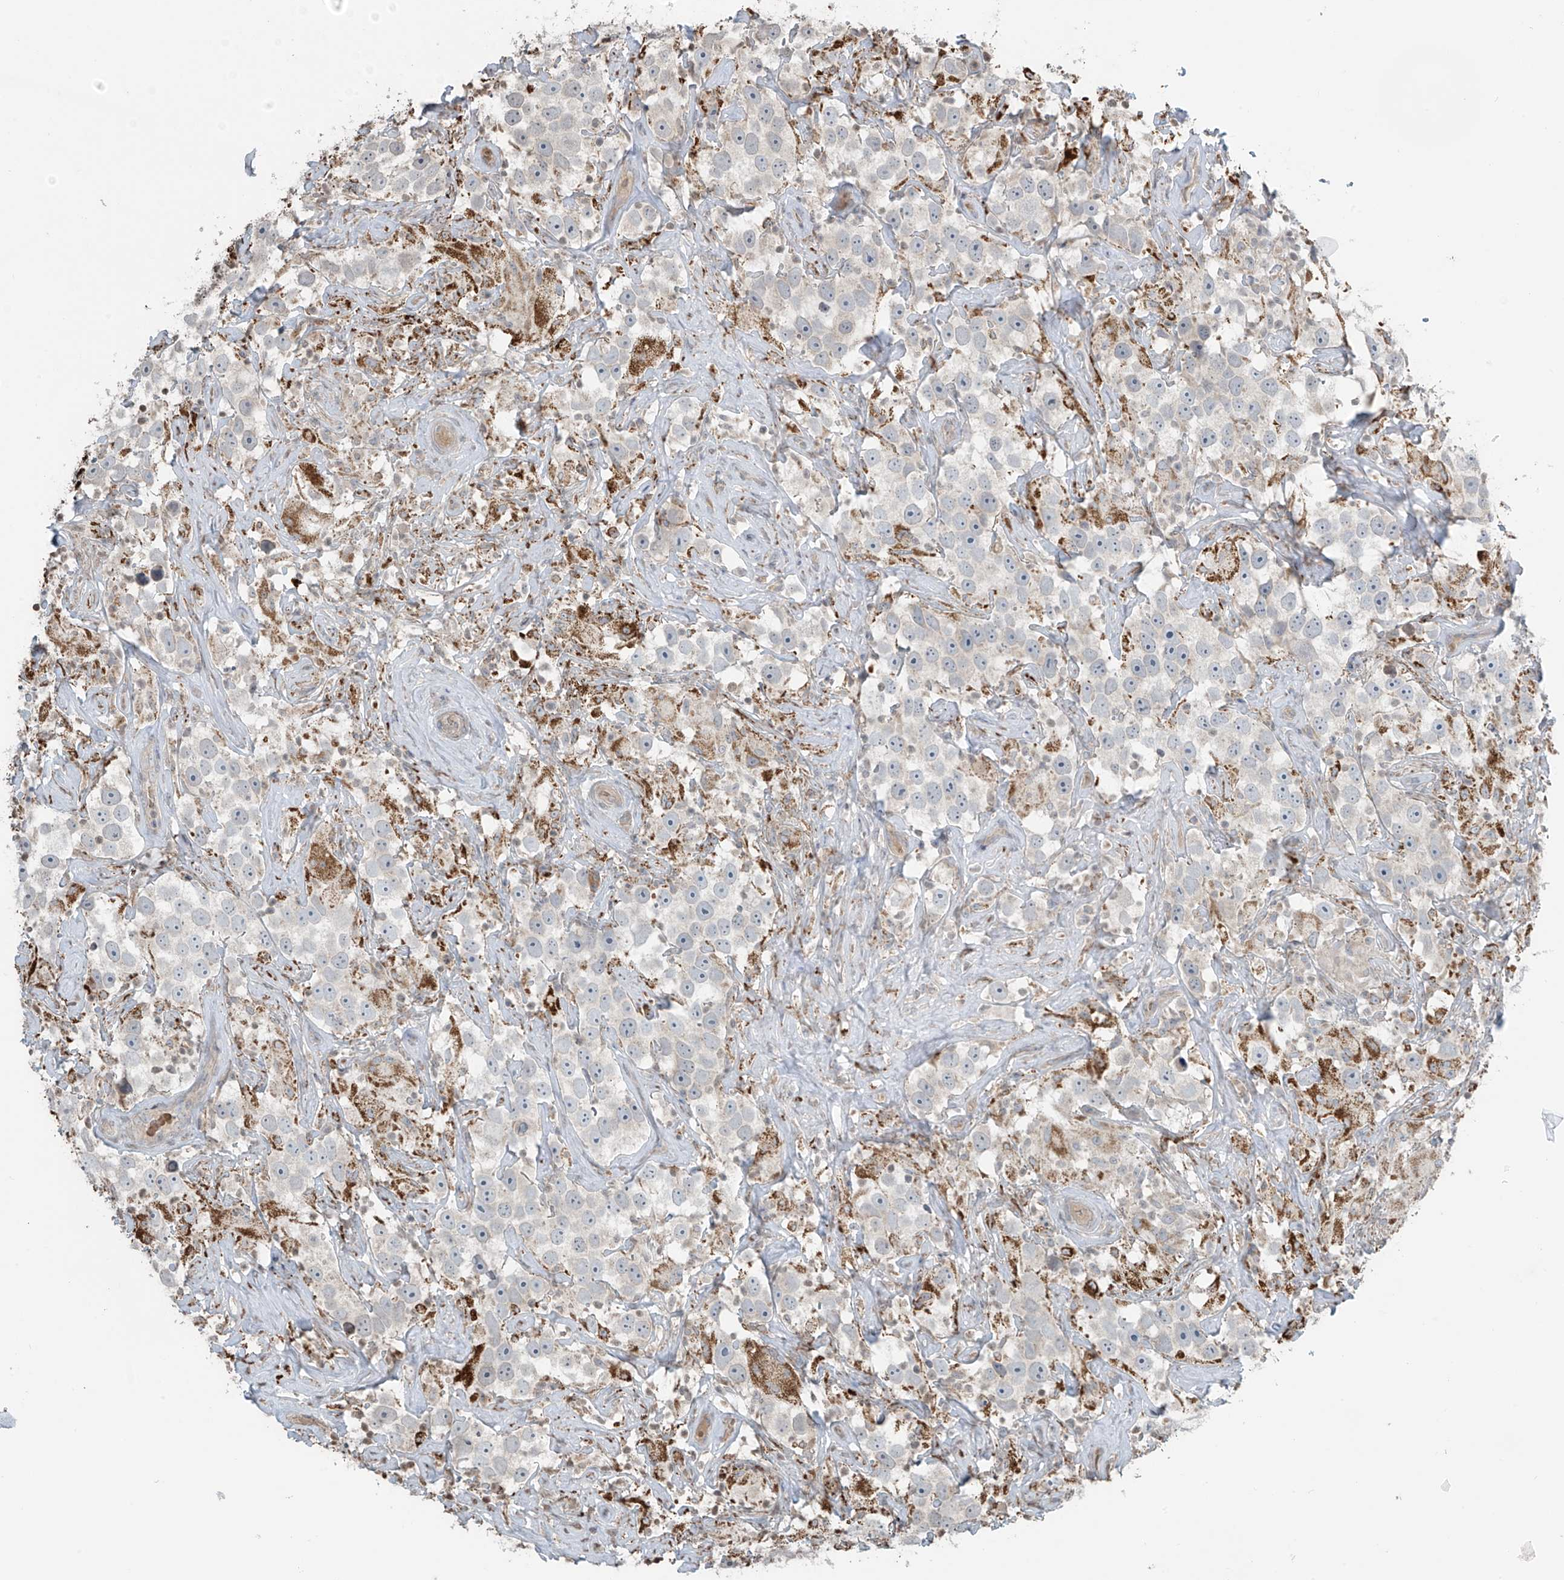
{"staining": {"intensity": "negative", "quantity": "none", "location": "none"}, "tissue": "testis cancer", "cell_type": "Tumor cells", "image_type": "cancer", "snomed": [{"axis": "morphology", "description": "Seminoma, NOS"}, {"axis": "topography", "description": "Testis"}], "caption": "Tumor cells show no significant protein positivity in testis seminoma.", "gene": "HOXA11", "patient": {"sex": "male", "age": 49}}